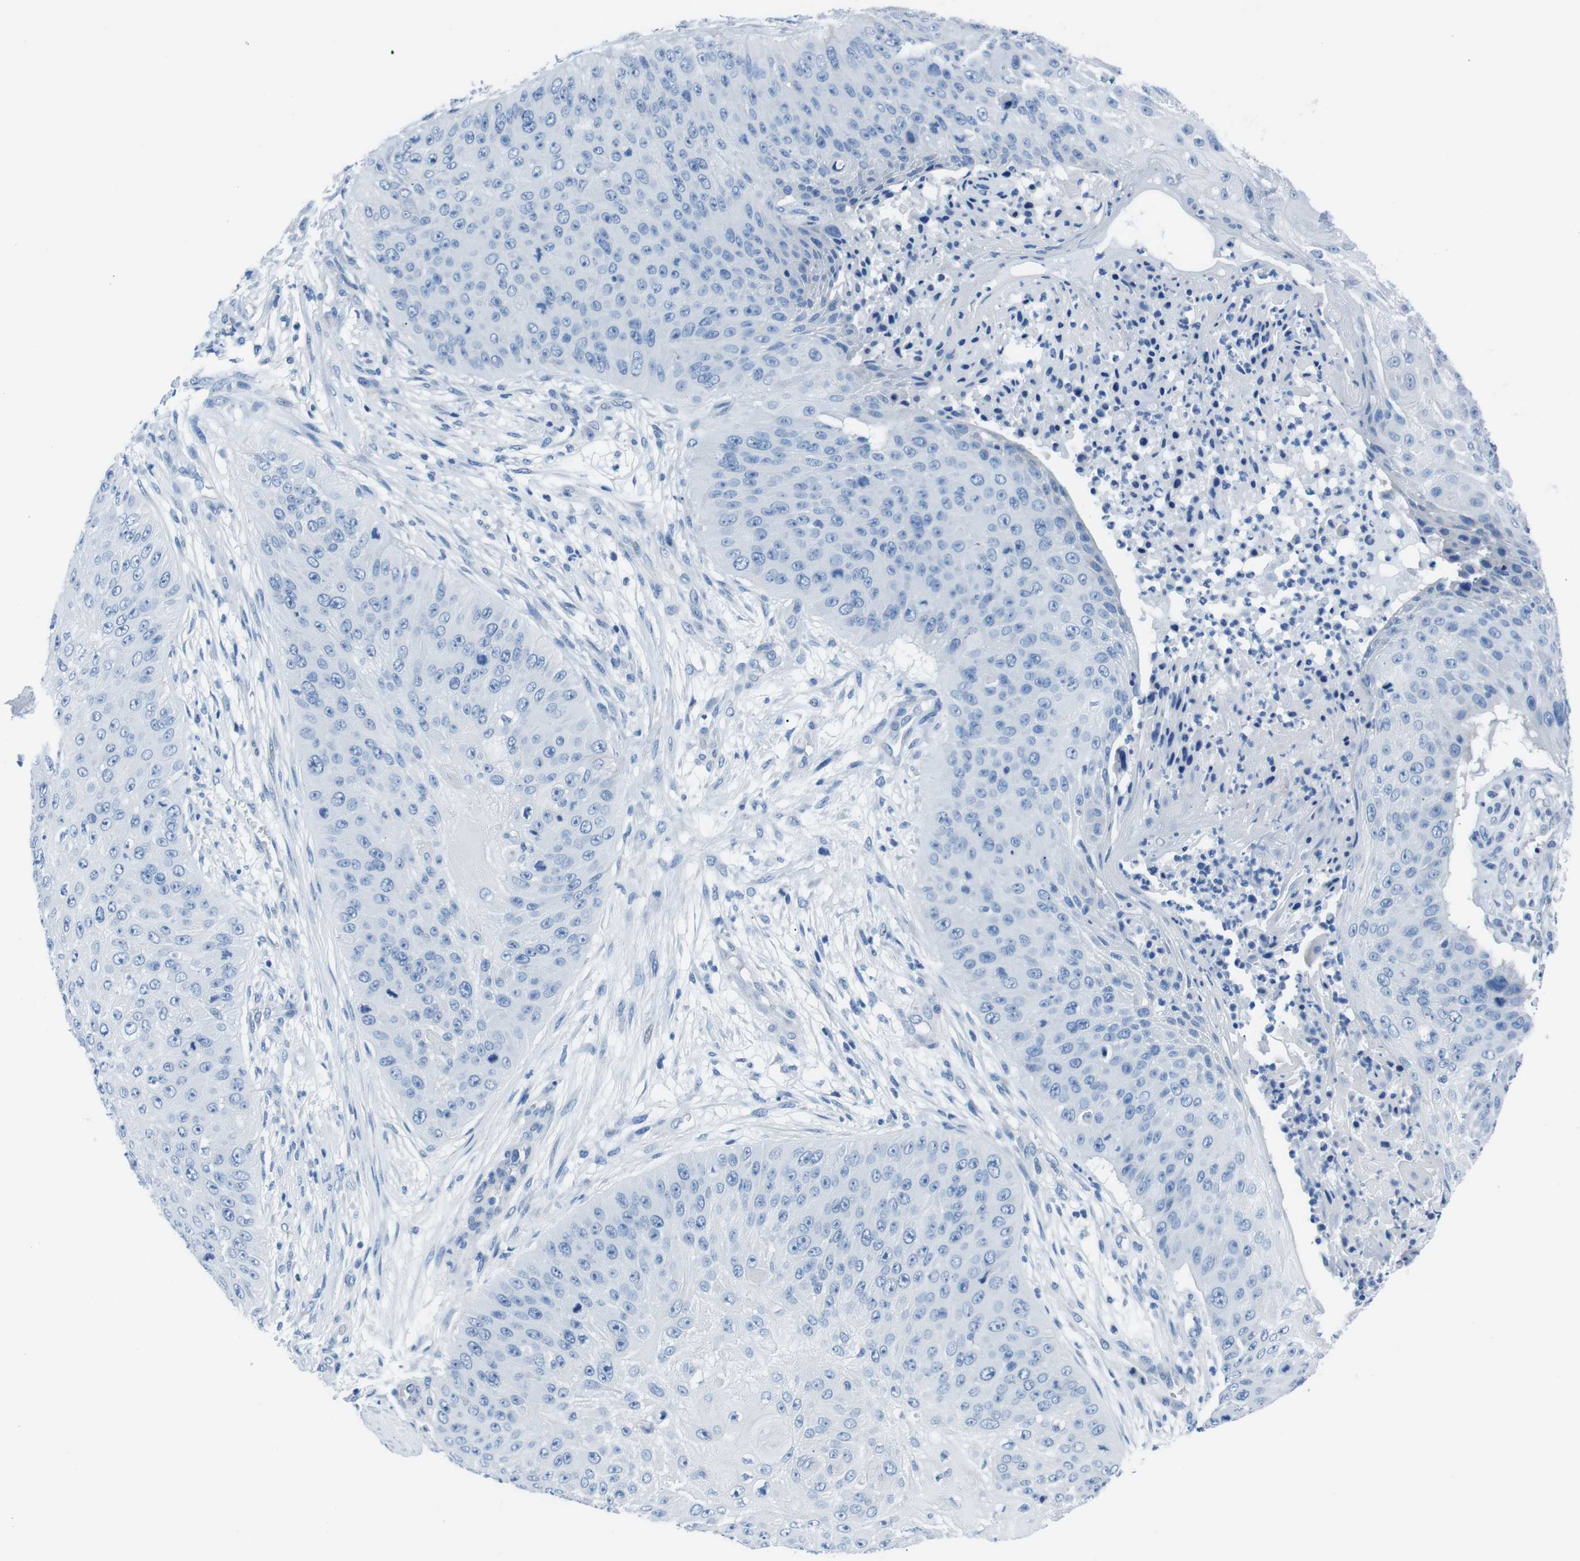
{"staining": {"intensity": "negative", "quantity": "none", "location": "none"}, "tissue": "skin cancer", "cell_type": "Tumor cells", "image_type": "cancer", "snomed": [{"axis": "morphology", "description": "Squamous cell carcinoma, NOS"}, {"axis": "topography", "description": "Skin"}], "caption": "Skin cancer stained for a protein using IHC displays no positivity tumor cells.", "gene": "MUC2", "patient": {"sex": "female", "age": 80}}